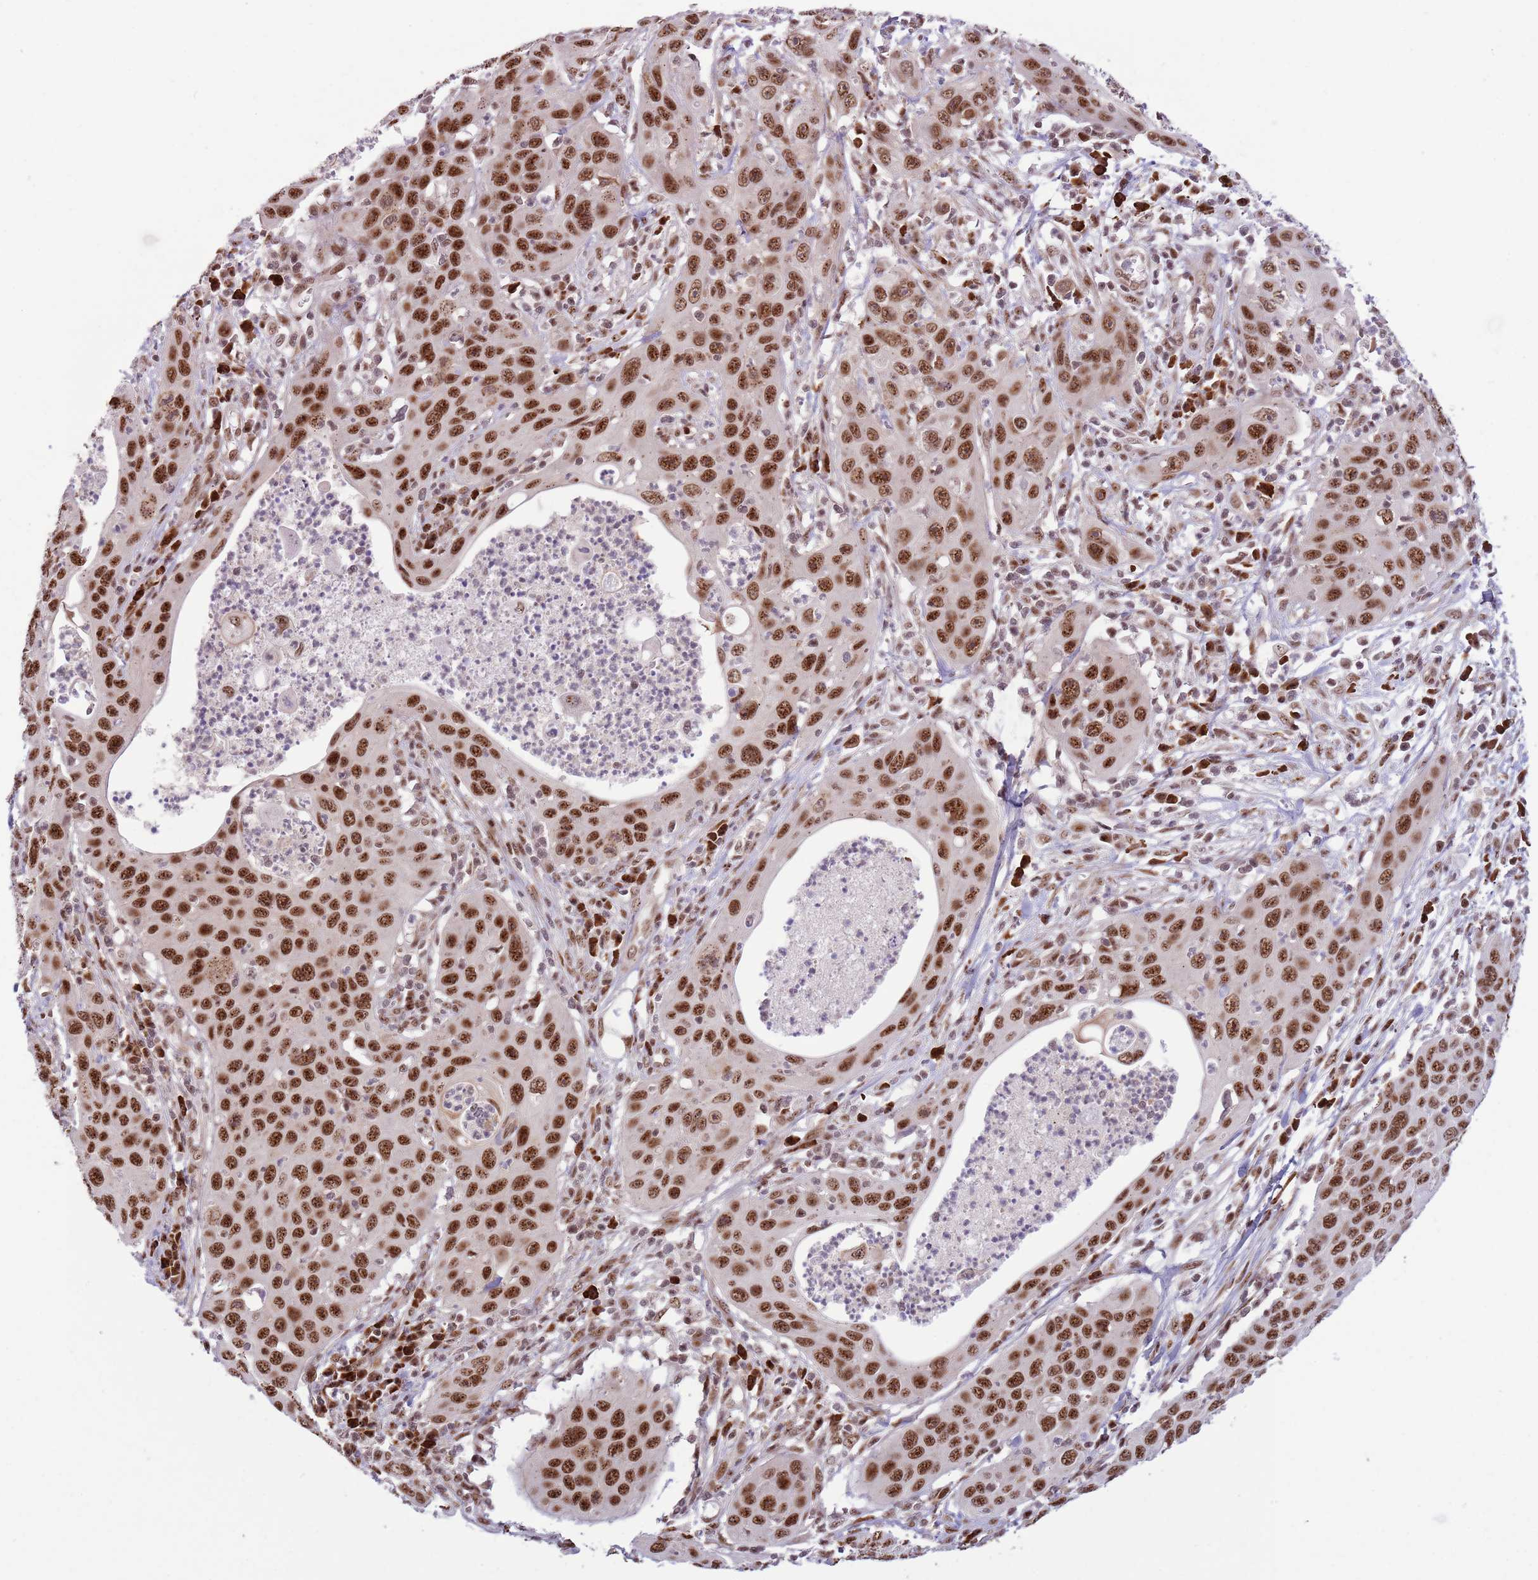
{"staining": {"intensity": "strong", "quantity": ">75%", "location": "nuclear"}, "tissue": "cervical cancer", "cell_type": "Tumor cells", "image_type": "cancer", "snomed": [{"axis": "morphology", "description": "Squamous cell carcinoma, NOS"}, {"axis": "topography", "description": "Cervix"}], "caption": "Immunohistochemistry of human squamous cell carcinoma (cervical) demonstrates high levels of strong nuclear positivity in about >75% of tumor cells.", "gene": "SIPA1L3", "patient": {"sex": "female", "age": 36}}